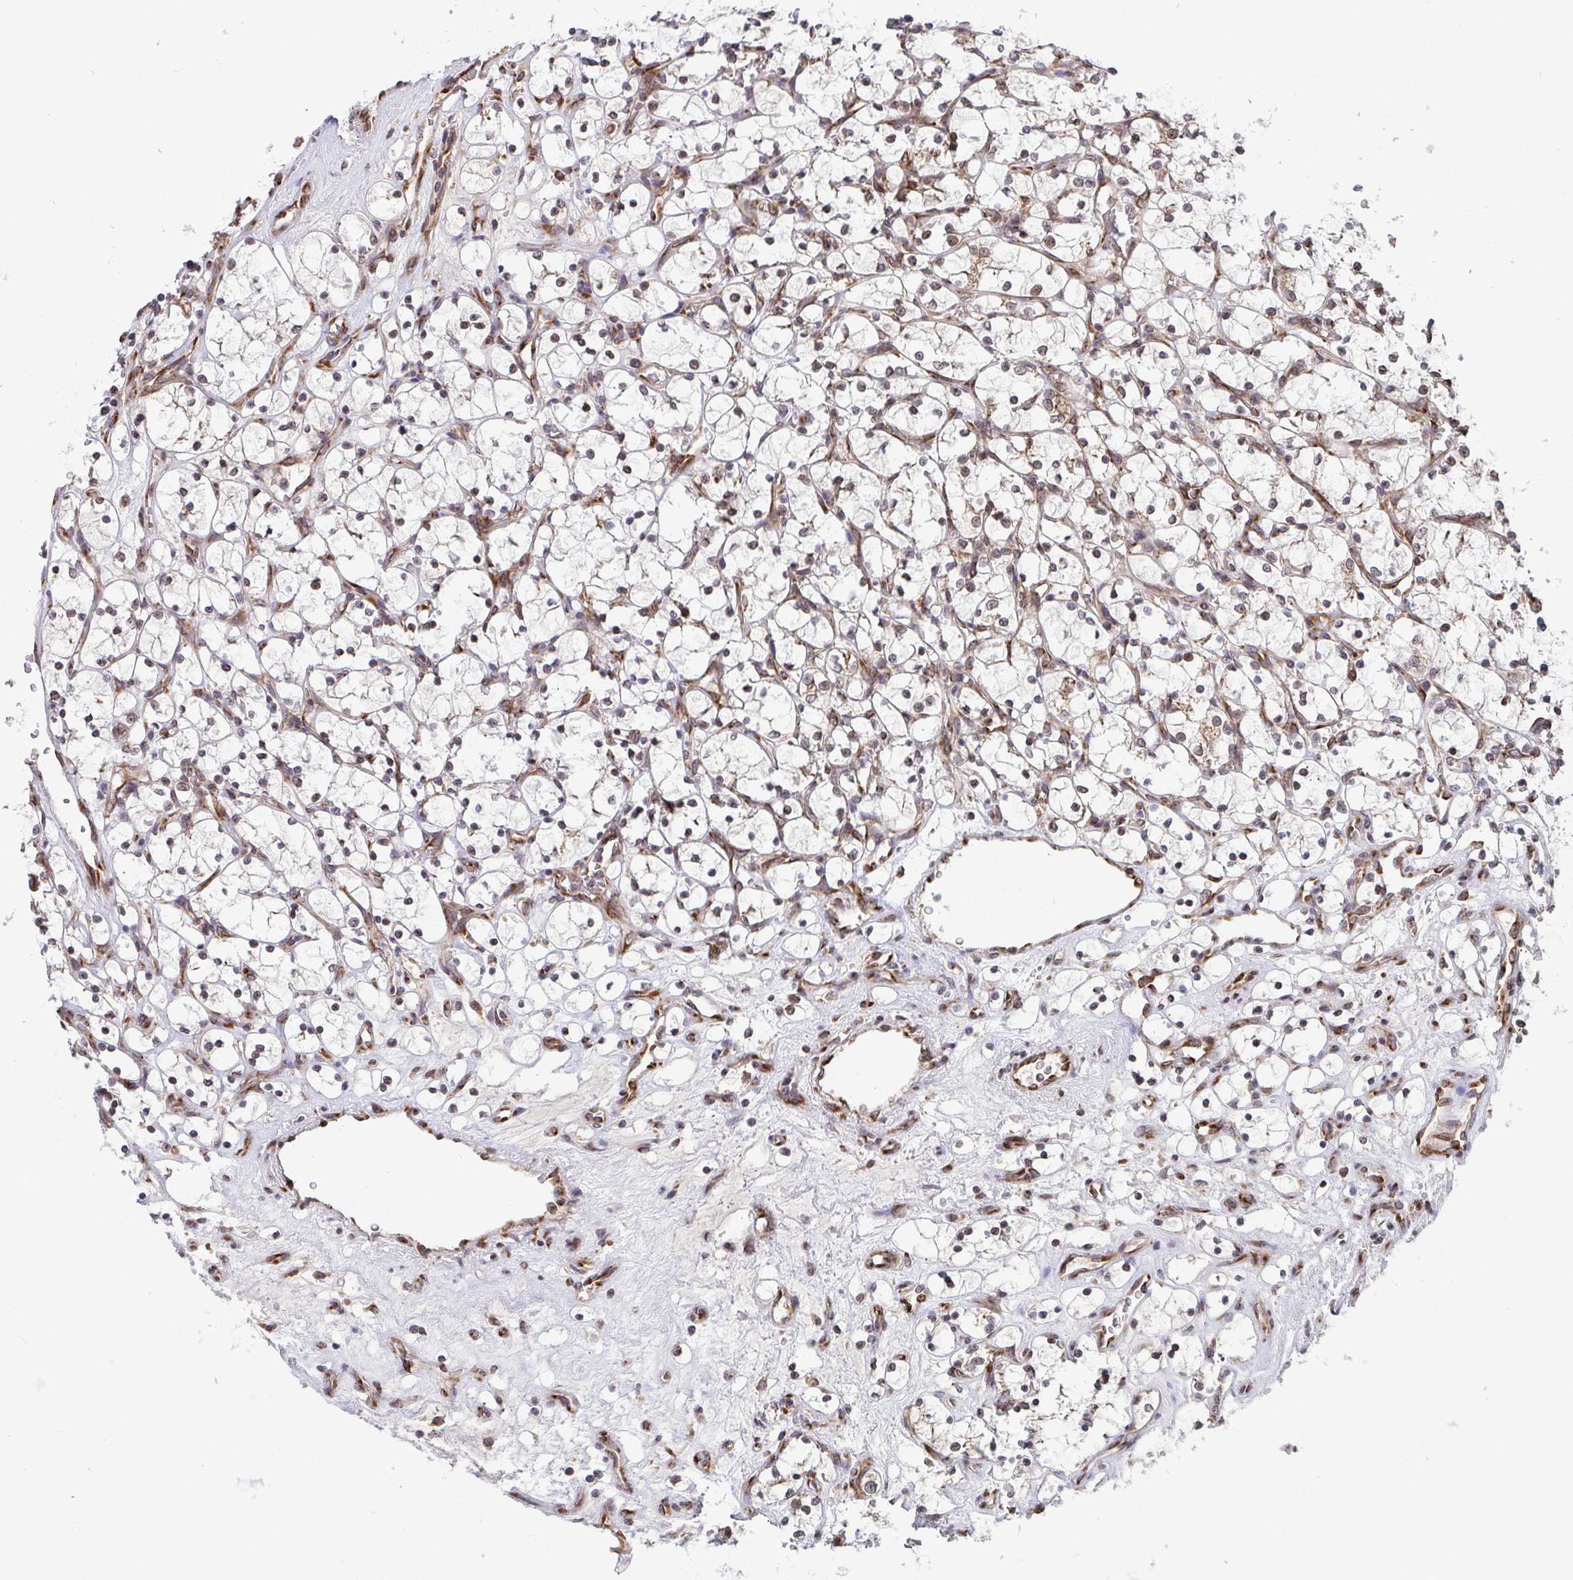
{"staining": {"intensity": "weak", "quantity": "<25%", "location": "cytoplasmic/membranous"}, "tissue": "renal cancer", "cell_type": "Tumor cells", "image_type": "cancer", "snomed": [{"axis": "morphology", "description": "Adenocarcinoma, NOS"}, {"axis": "topography", "description": "Kidney"}], "caption": "DAB (3,3'-diaminobenzidine) immunohistochemical staining of renal adenocarcinoma exhibits no significant staining in tumor cells.", "gene": "ATP5MJ", "patient": {"sex": "female", "age": 69}}